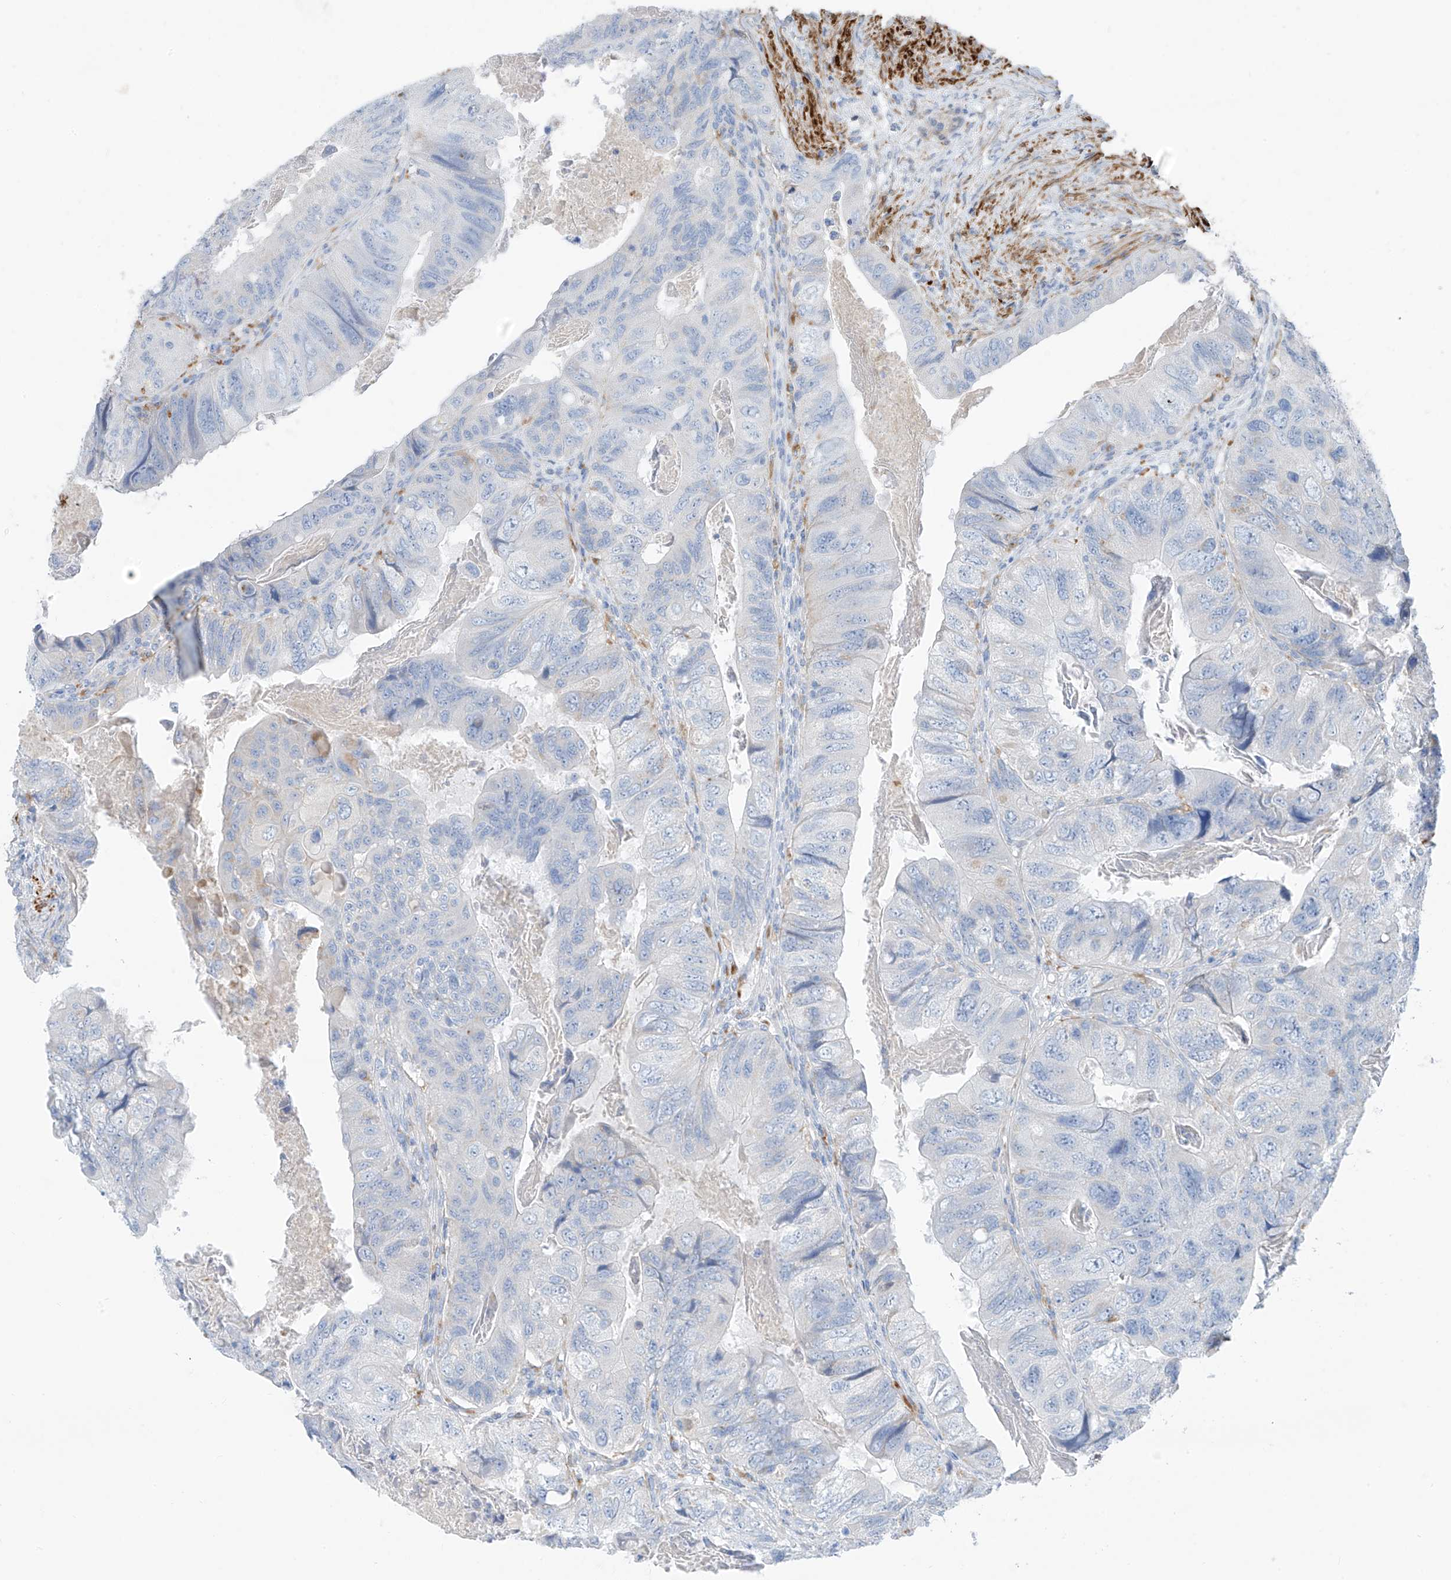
{"staining": {"intensity": "negative", "quantity": "none", "location": "none"}, "tissue": "colorectal cancer", "cell_type": "Tumor cells", "image_type": "cancer", "snomed": [{"axis": "morphology", "description": "Adenocarcinoma, NOS"}, {"axis": "topography", "description": "Rectum"}], "caption": "Human colorectal cancer (adenocarcinoma) stained for a protein using immunohistochemistry (IHC) displays no expression in tumor cells.", "gene": "GLMP", "patient": {"sex": "male", "age": 63}}